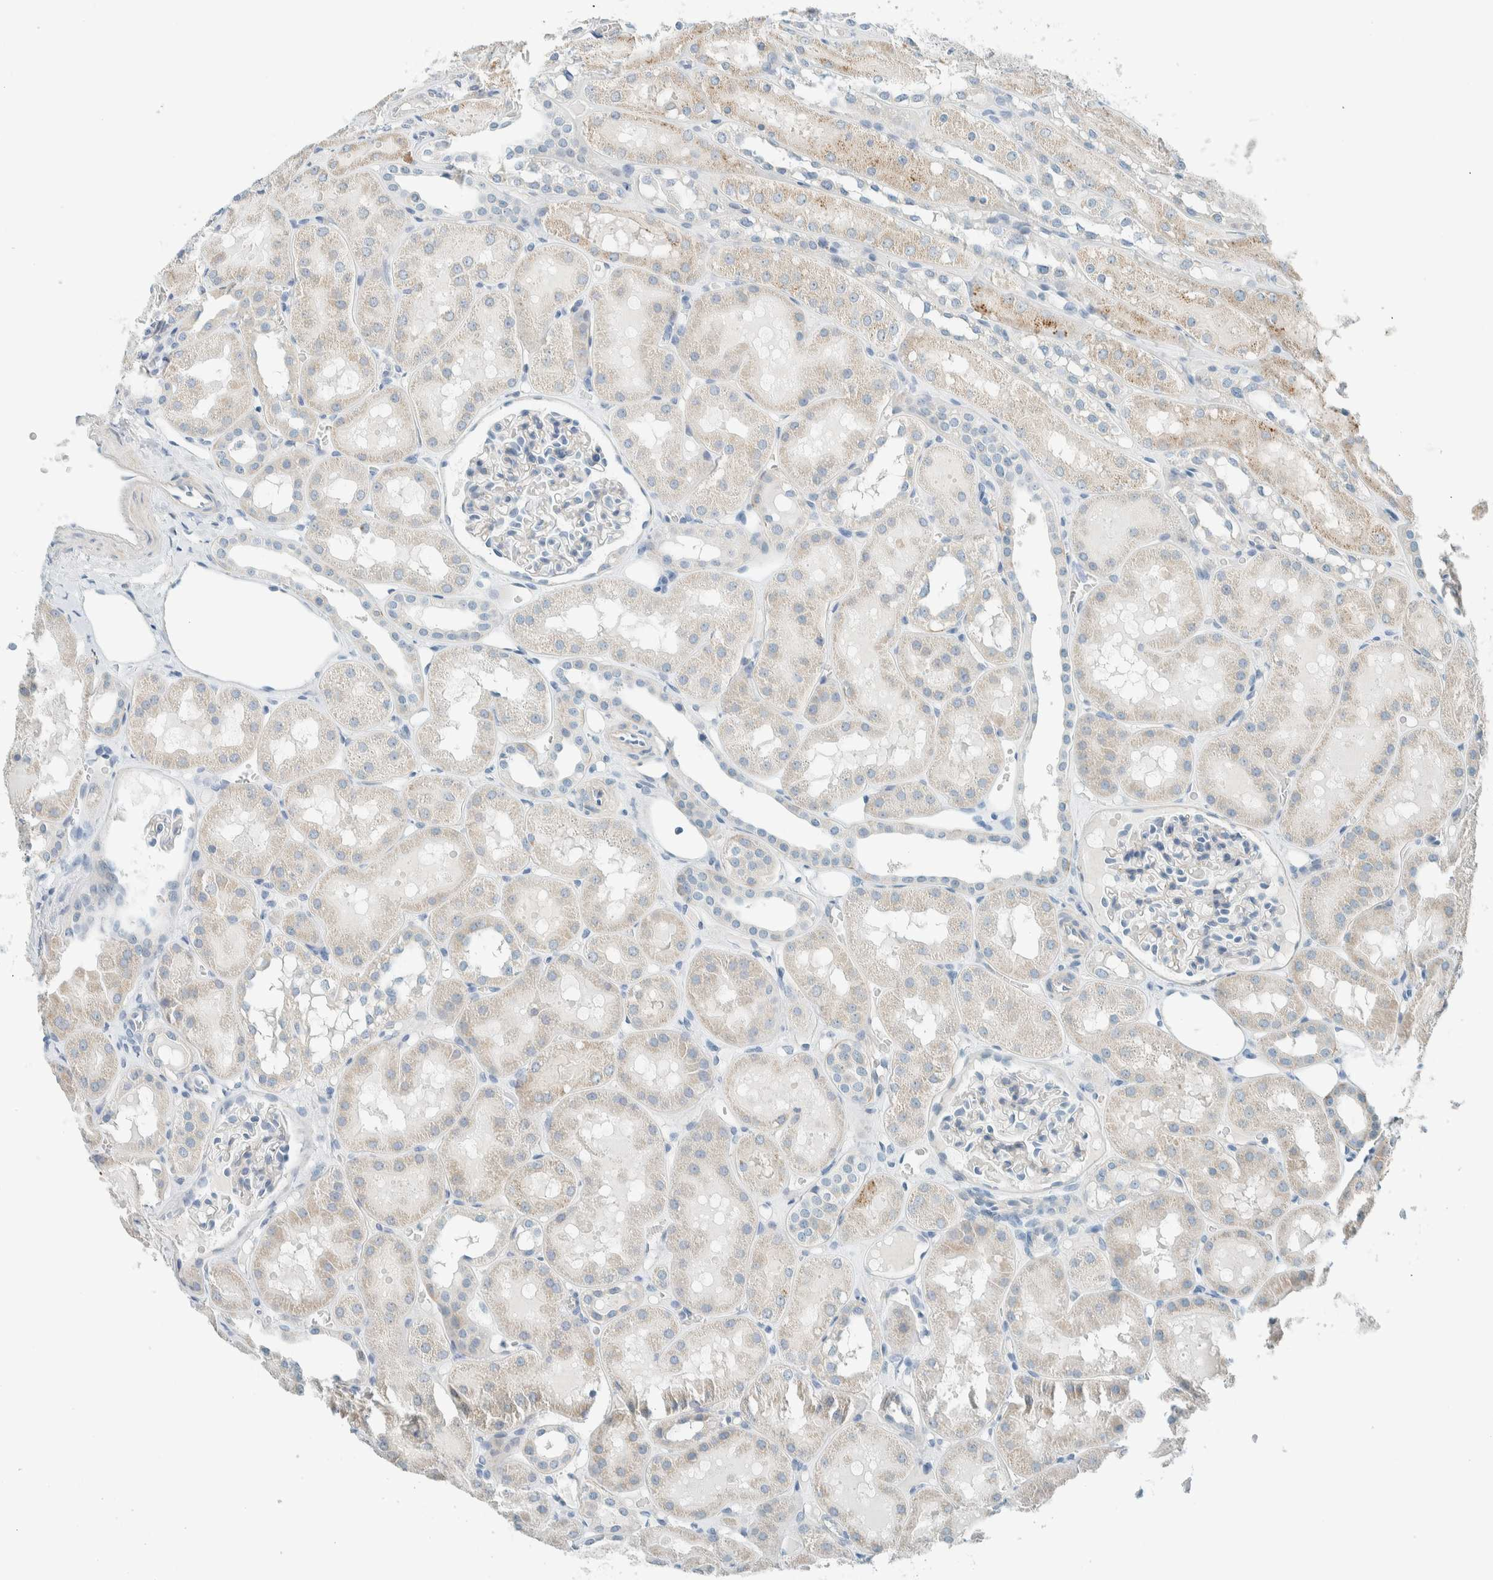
{"staining": {"intensity": "negative", "quantity": "none", "location": "none"}, "tissue": "kidney", "cell_type": "Cells in glomeruli", "image_type": "normal", "snomed": [{"axis": "morphology", "description": "Normal tissue, NOS"}, {"axis": "topography", "description": "Kidney"}, {"axis": "topography", "description": "Urinary bladder"}], "caption": "Micrograph shows no significant protein staining in cells in glomeruli of benign kidney.", "gene": "SLFN12", "patient": {"sex": "male", "age": 16}}